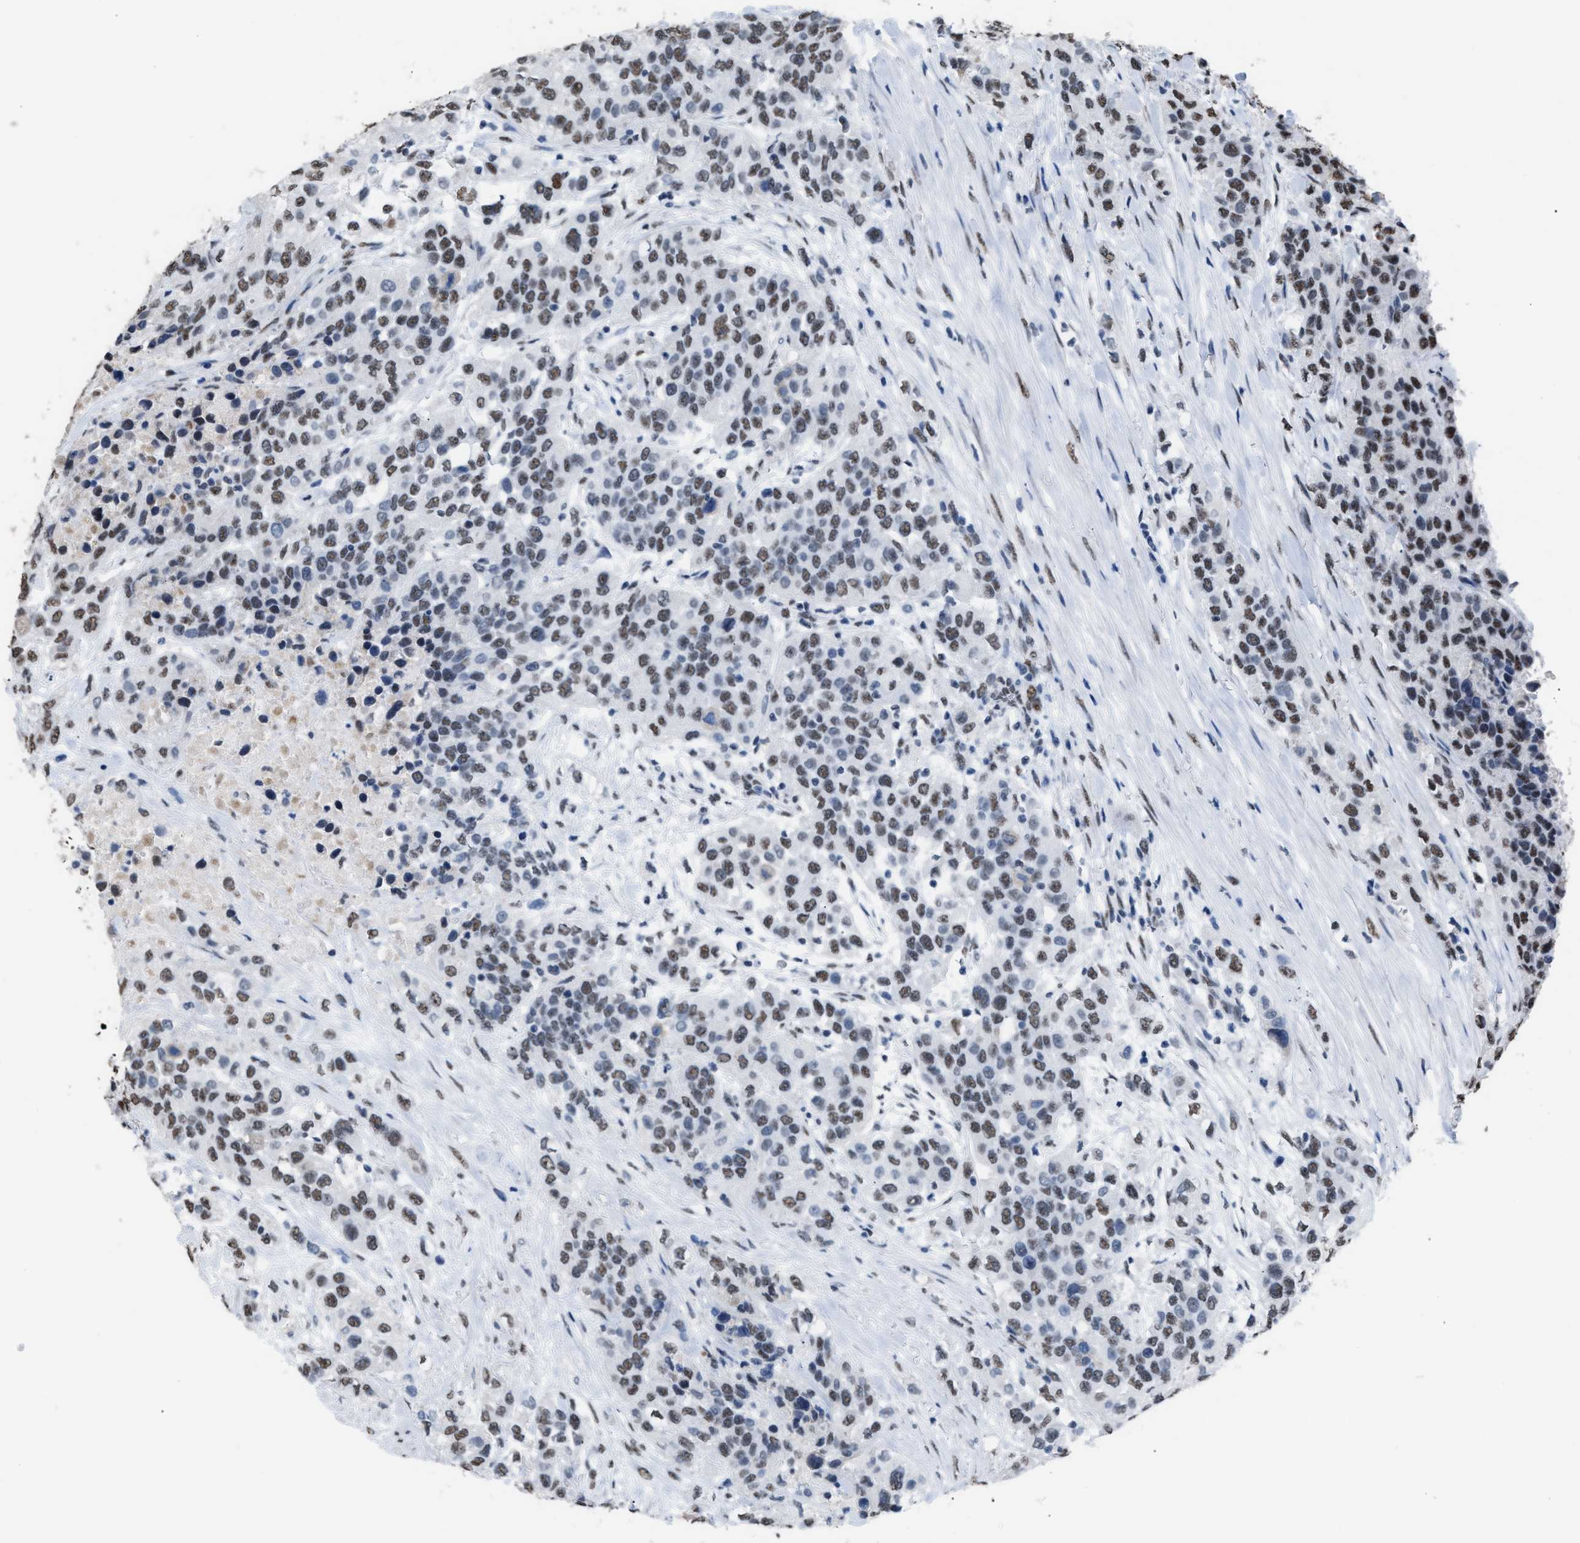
{"staining": {"intensity": "moderate", "quantity": ">75%", "location": "nuclear"}, "tissue": "urothelial cancer", "cell_type": "Tumor cells", "image_type": "cancer", "snomed": [{"axis": "morphology", "description": "Urothelial carcinoma, High grade"}, {"axis": "topography", "description": "Urinary bladder"}], "caption": "Urothelial cancer was stained to show a protein in brown. There is medium levels of moderate nuclear expression in approximately >75% of tumor cells.", "gene": "CCAR2", "patient": {"sex": "female", "age": 80}}